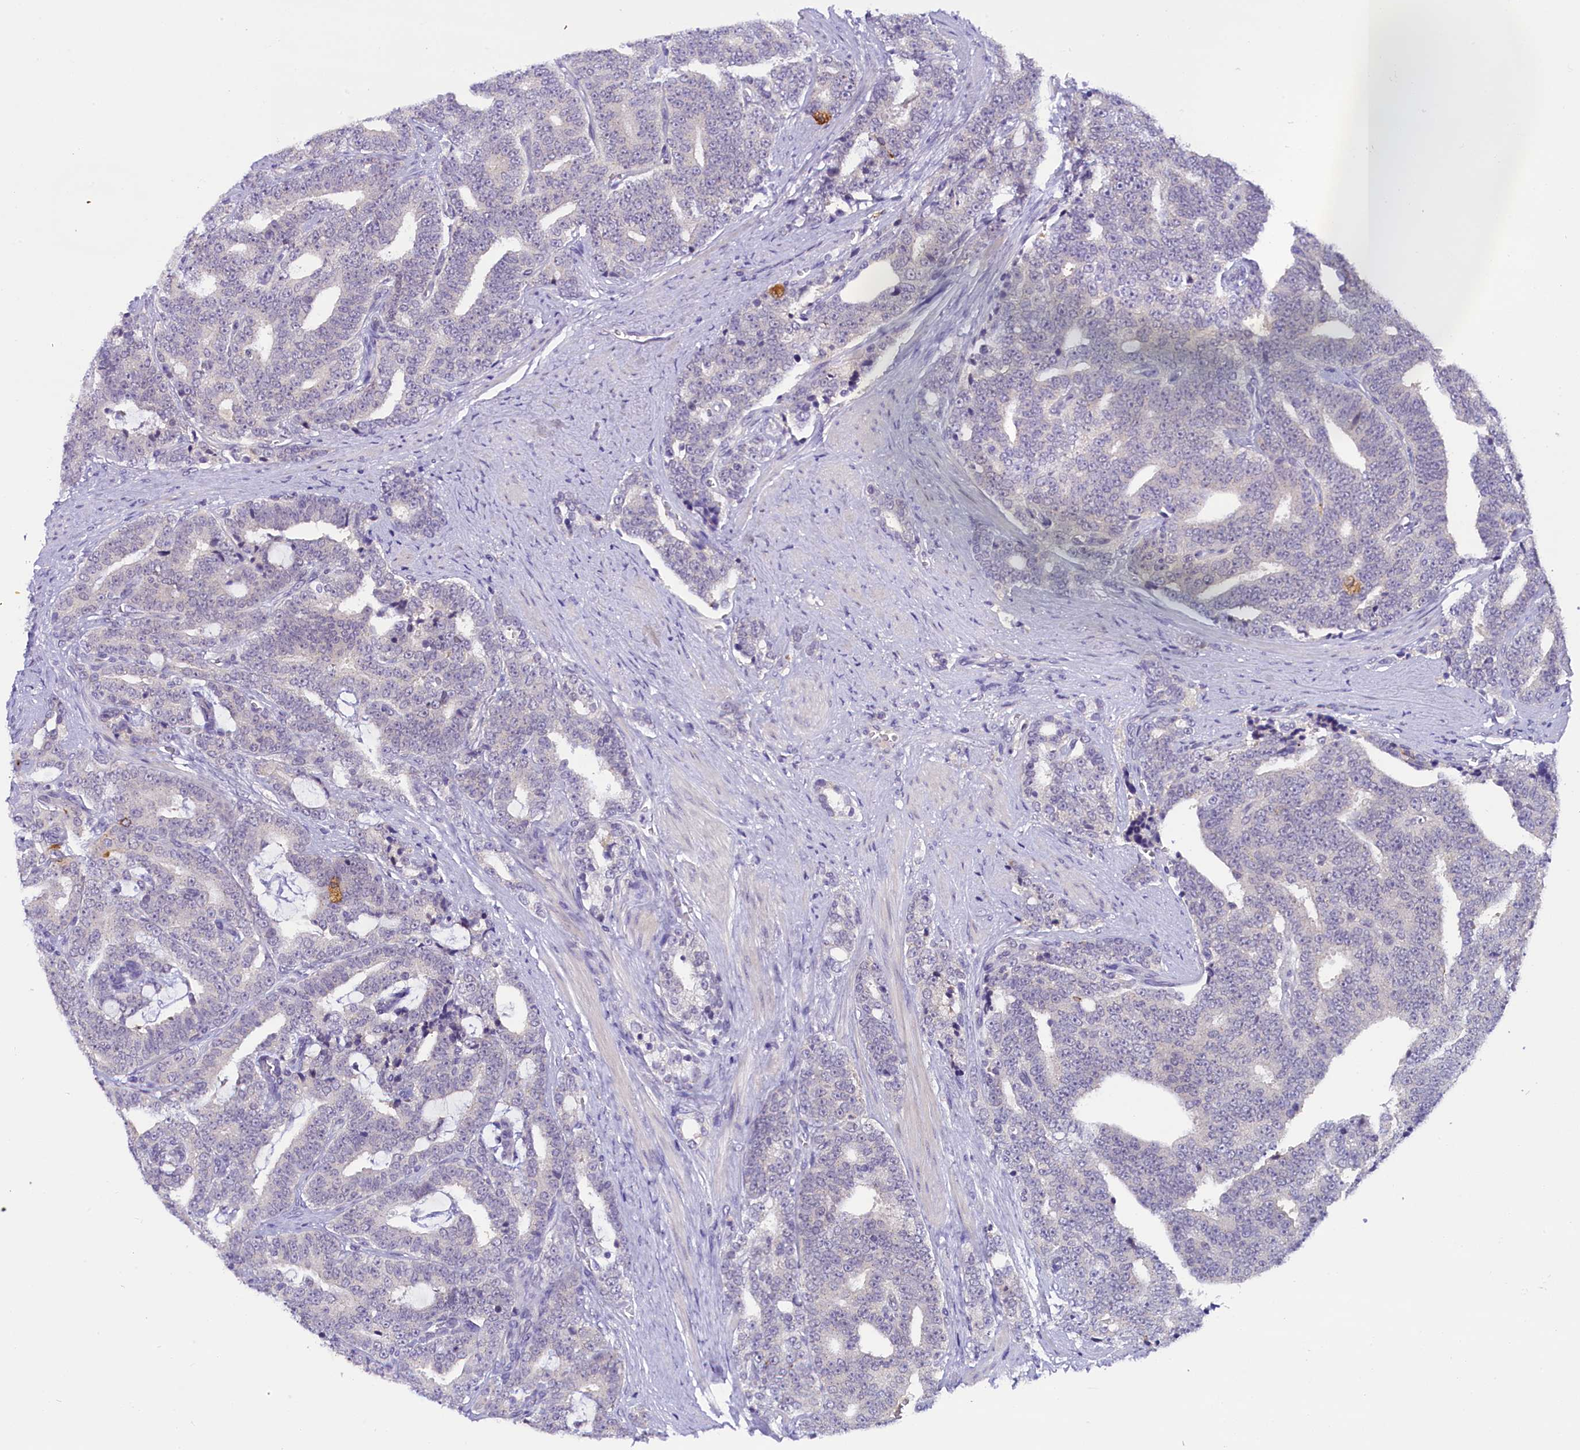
{"staining": {"intensity": "negative", "quantity": "none", "location": "none"}, "tissue": "prostate cancer", "cell_type": "Tumor cells", "image_type": "cancer", "snomed": [{"axis": "morphology", "description": "Adenocarcinoma, High grade"}, {"axis": "topography", "description": "Prostate and seminal vesicle, NOS"}], "caption": "This photomicrograph is of adenocarcinoma (high-grade) (prostate) stained with immunohistochemistry to label a protein in brown with the nuclei are counter-stained blue. There is no positivity in tumor cells.", "gene": "IQCN", "patient": {"sex": "male", "age": 67}}